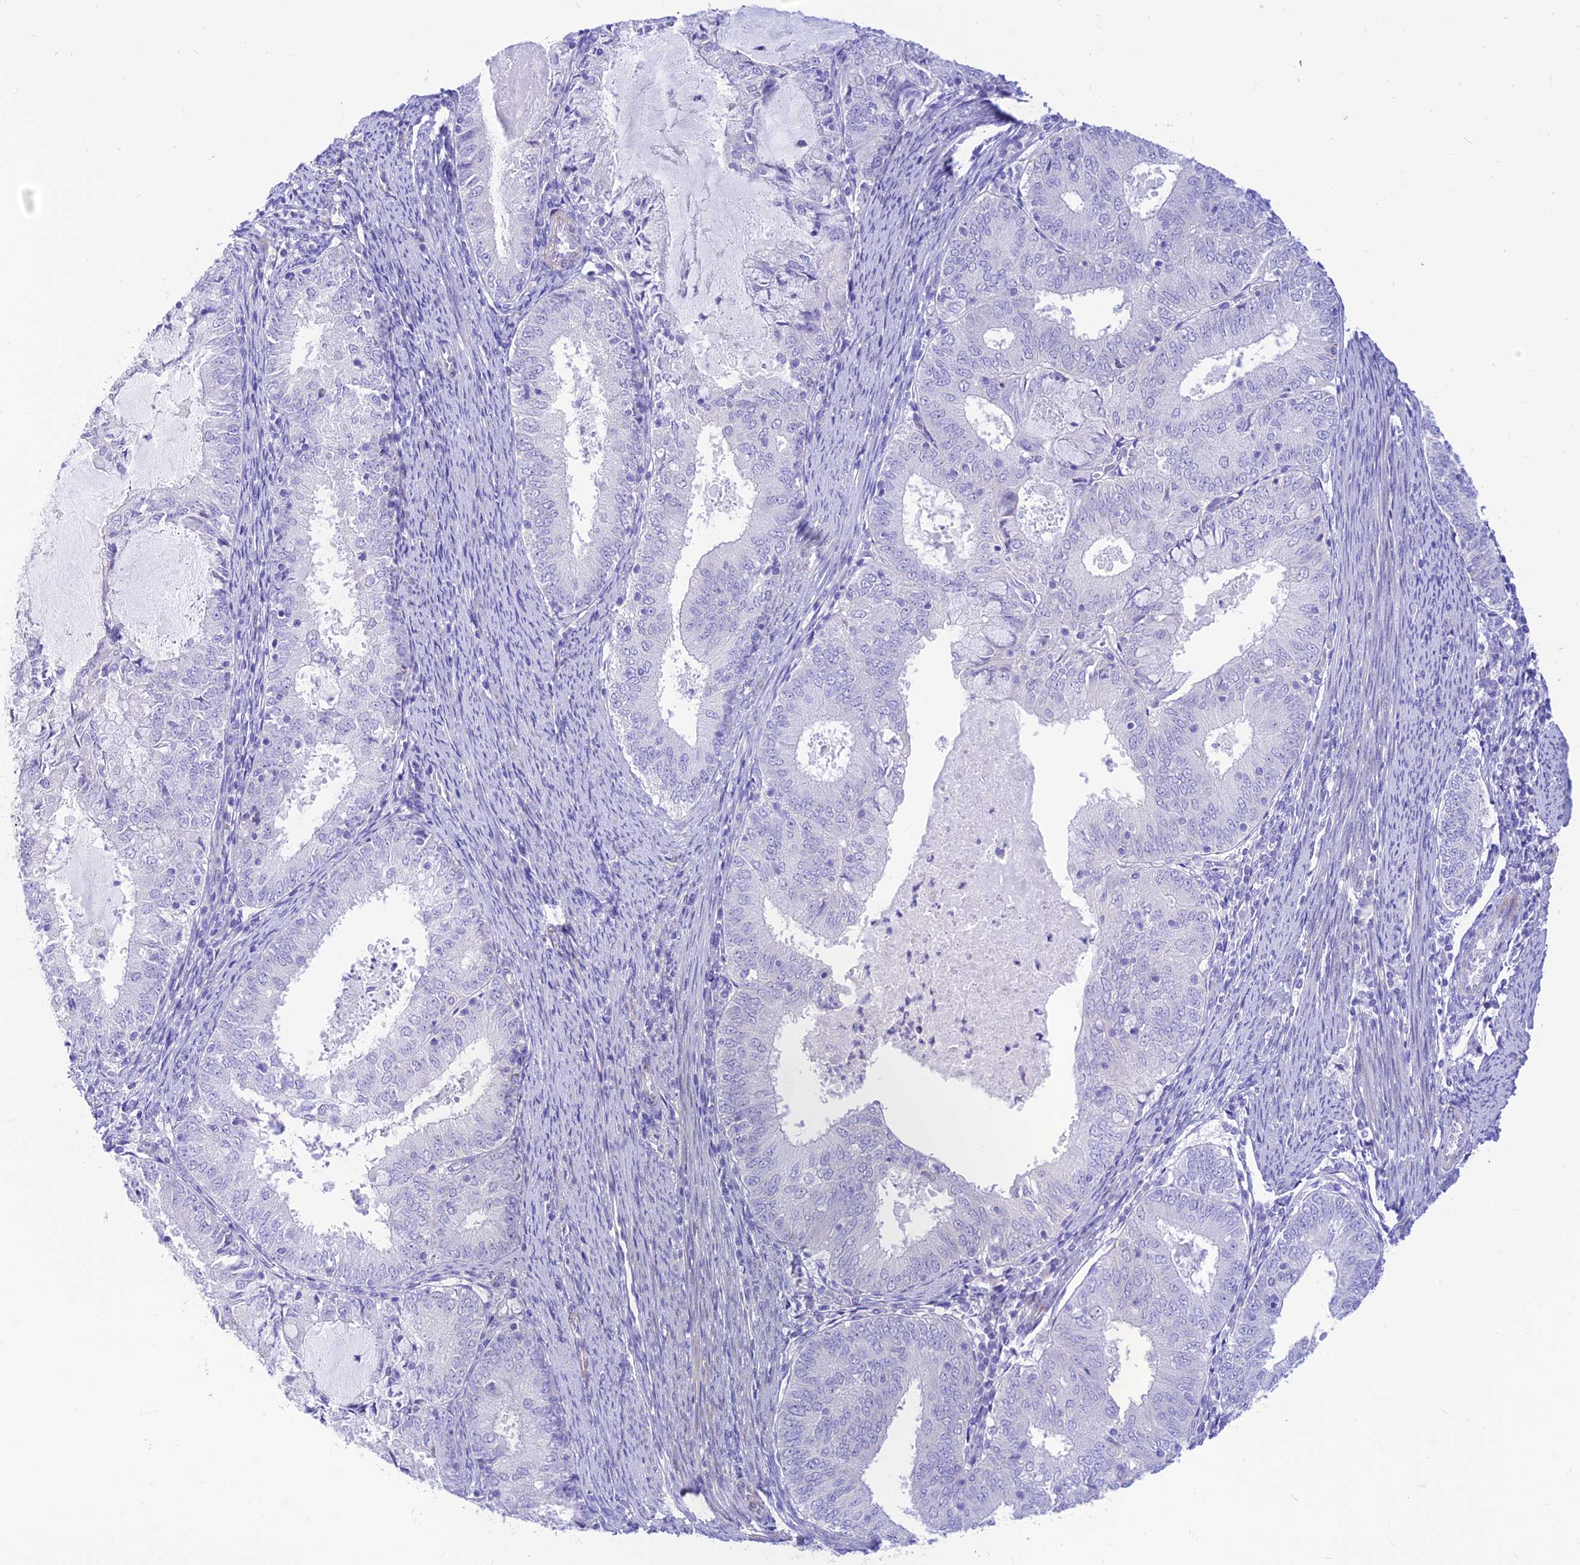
{"staining": {"intensity": "negative", "quantity": "none", "location": "none"}, "tissue": "endometrial cancer", "cell_type": "Tumor cells", "image_type": "cancer", "snomed": [{"axis": "morphology", "description": "Adenocarcinoma, NOS"}, {"axis": "topography", "description": "Endometrium"}], "caption": "Protein analysis of endometrial cancer (adenocarcinoma) displays no significant positivity in tumor cells.", "gene": "FAM186B", "patient": {"sex": "female", "age": 57}}